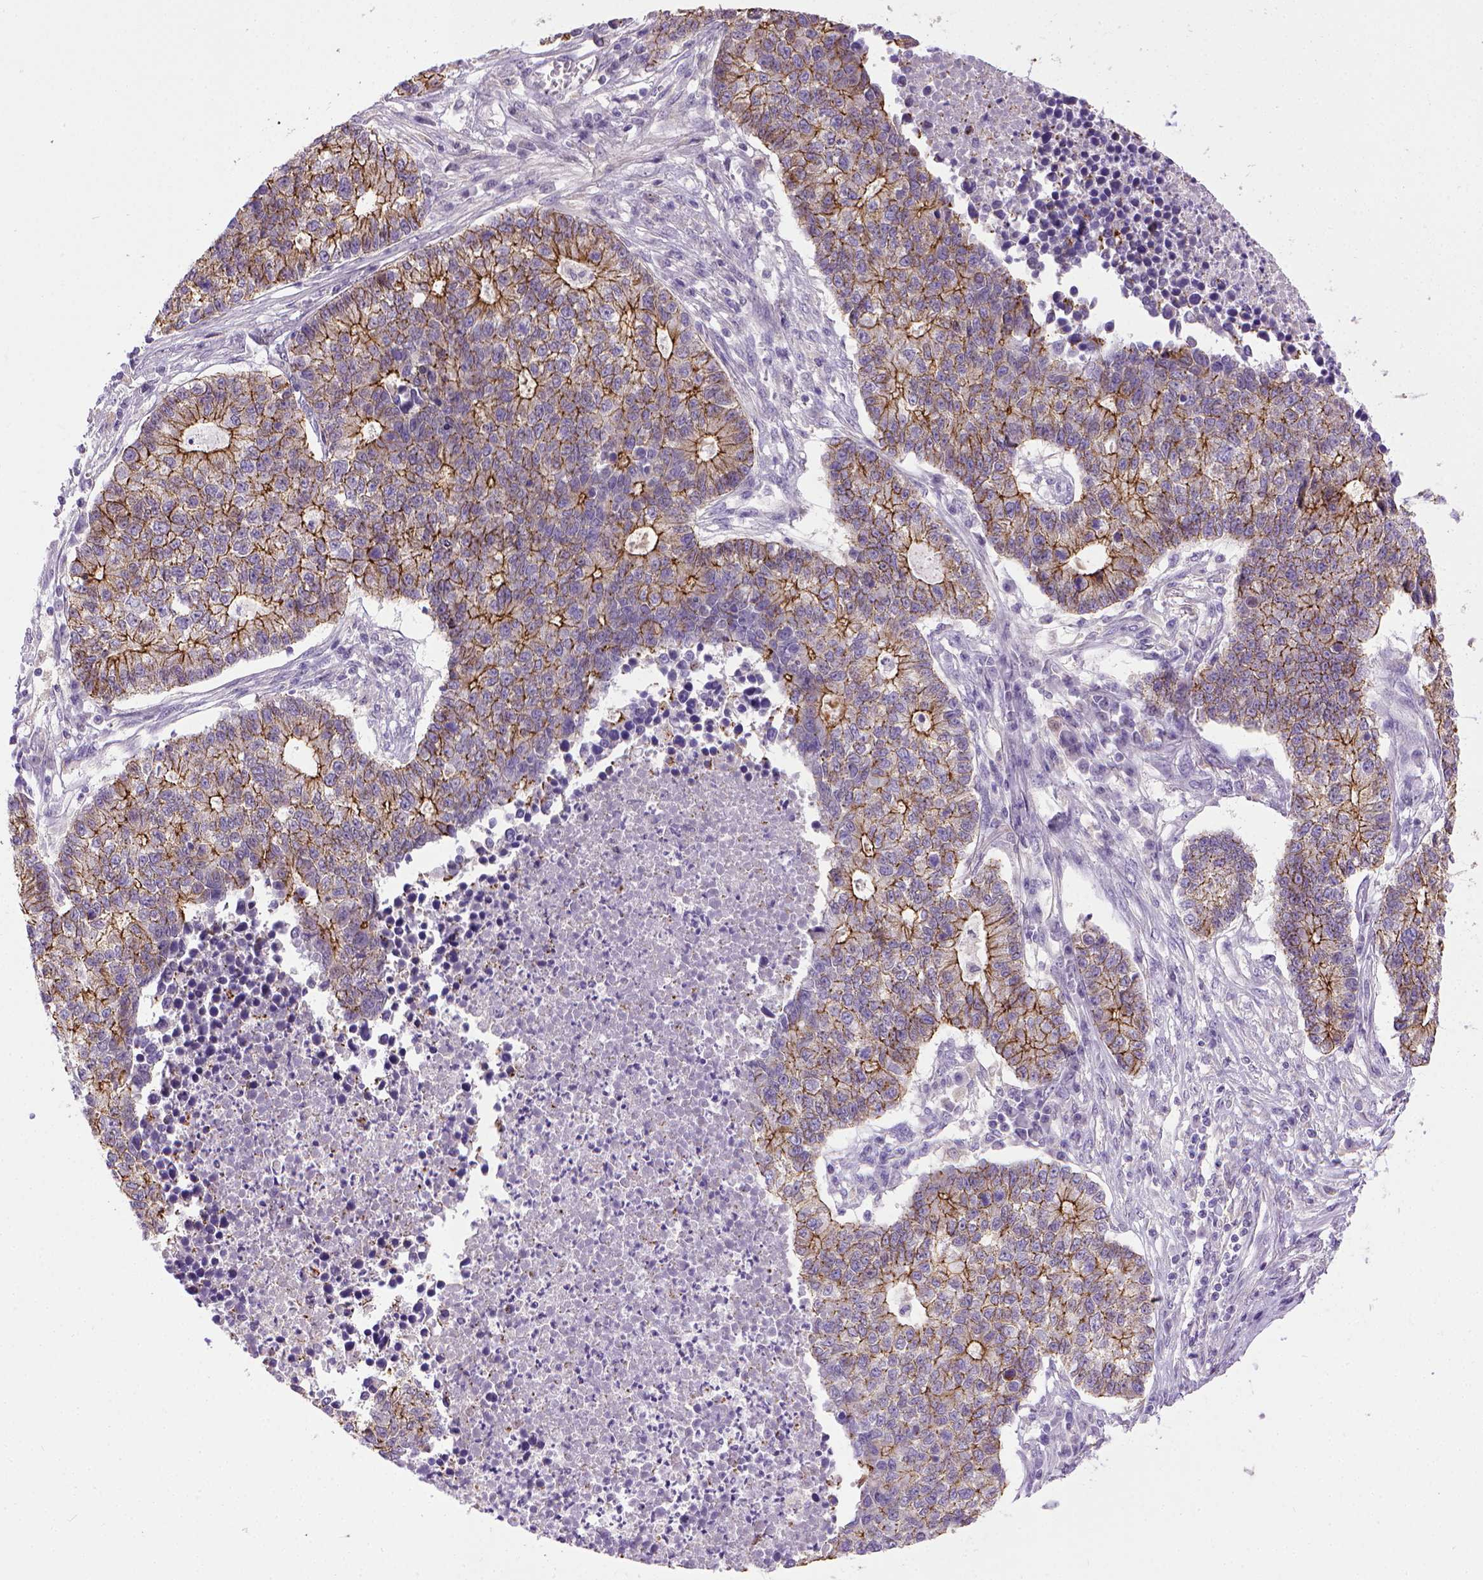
{"staining": {"intensity": "strong", "quantity": "25%-75%", "location": "cytoplasmic/membranous"}, "tissue": "lung cancer", "cell_type": "Tumor cells", "image_type": "cancer", "snomed": [{"axis": "morphology", "description": "Adenocarcinoma, NOS"}, {"axis": "topography", "description": "Lung"}], "caption": "Protein analysis of lung cancer tissue exhibits strong cytoplasmic/membranous staining in approximately 25%-75% of tumor cells.", "gene": "CDH1", "patient": {"sex": "male", "age": 57}}